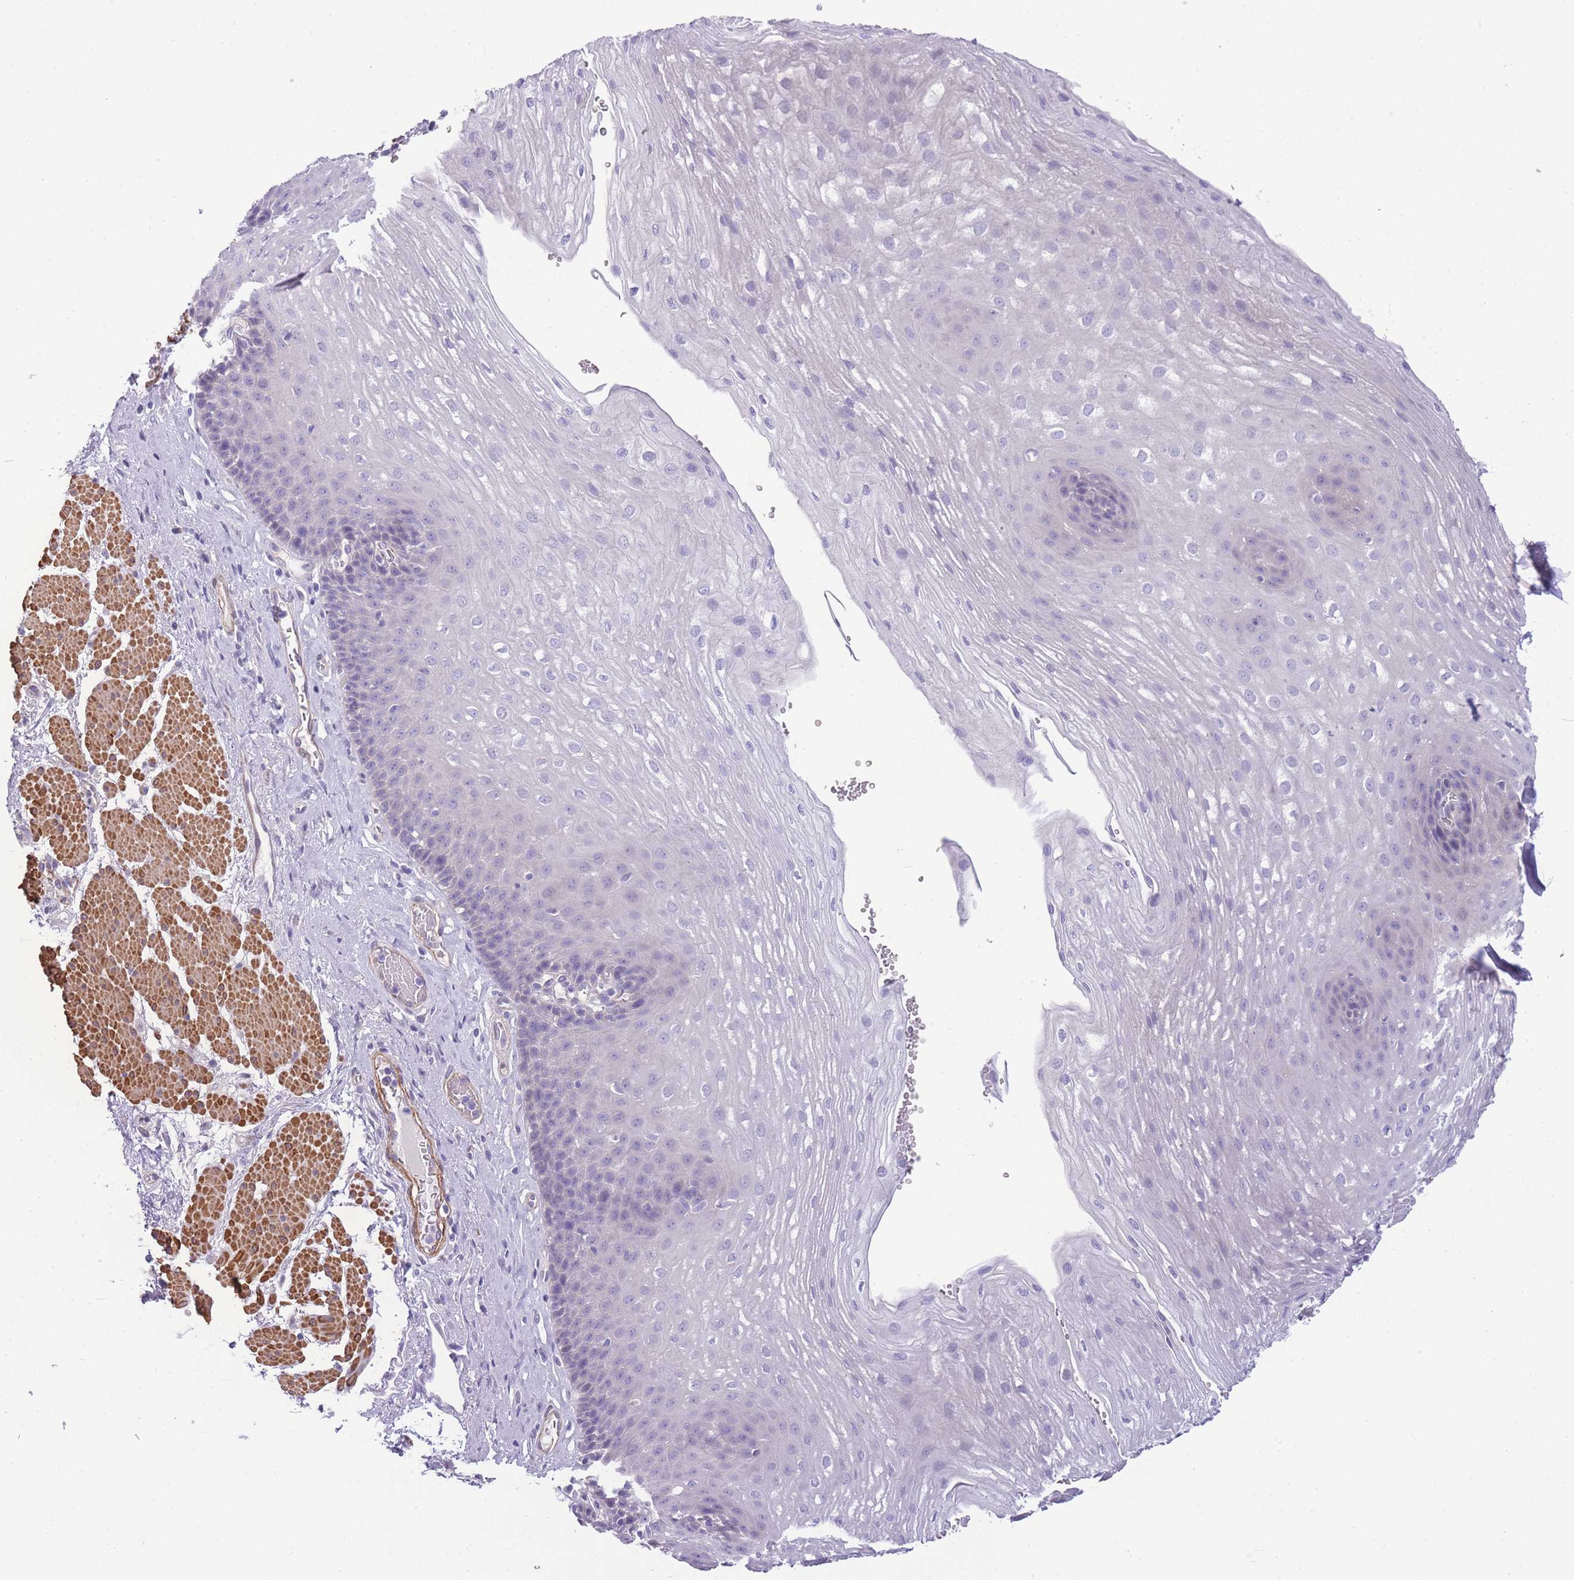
{"staining": {"intensity": "negative", "quantity": "none", "location": "none"}, "tissue": "esophagus", "cell_type": "Squamous epithelial cells", "image_type": "normal", "snomed": [{"axis": "morphology", "description": "Normal tissue, NOS"}, {"axis": "topography", "description": "Esophagus"}], "caption": "DAB (3,3'-diaminobenzidine) immunohistochemical staining of benign human esophagus reveals no significant positivity in squamous epithelial cells.", "gene": "FAM124A", "patient": {"sex": "female", "age": 66}}